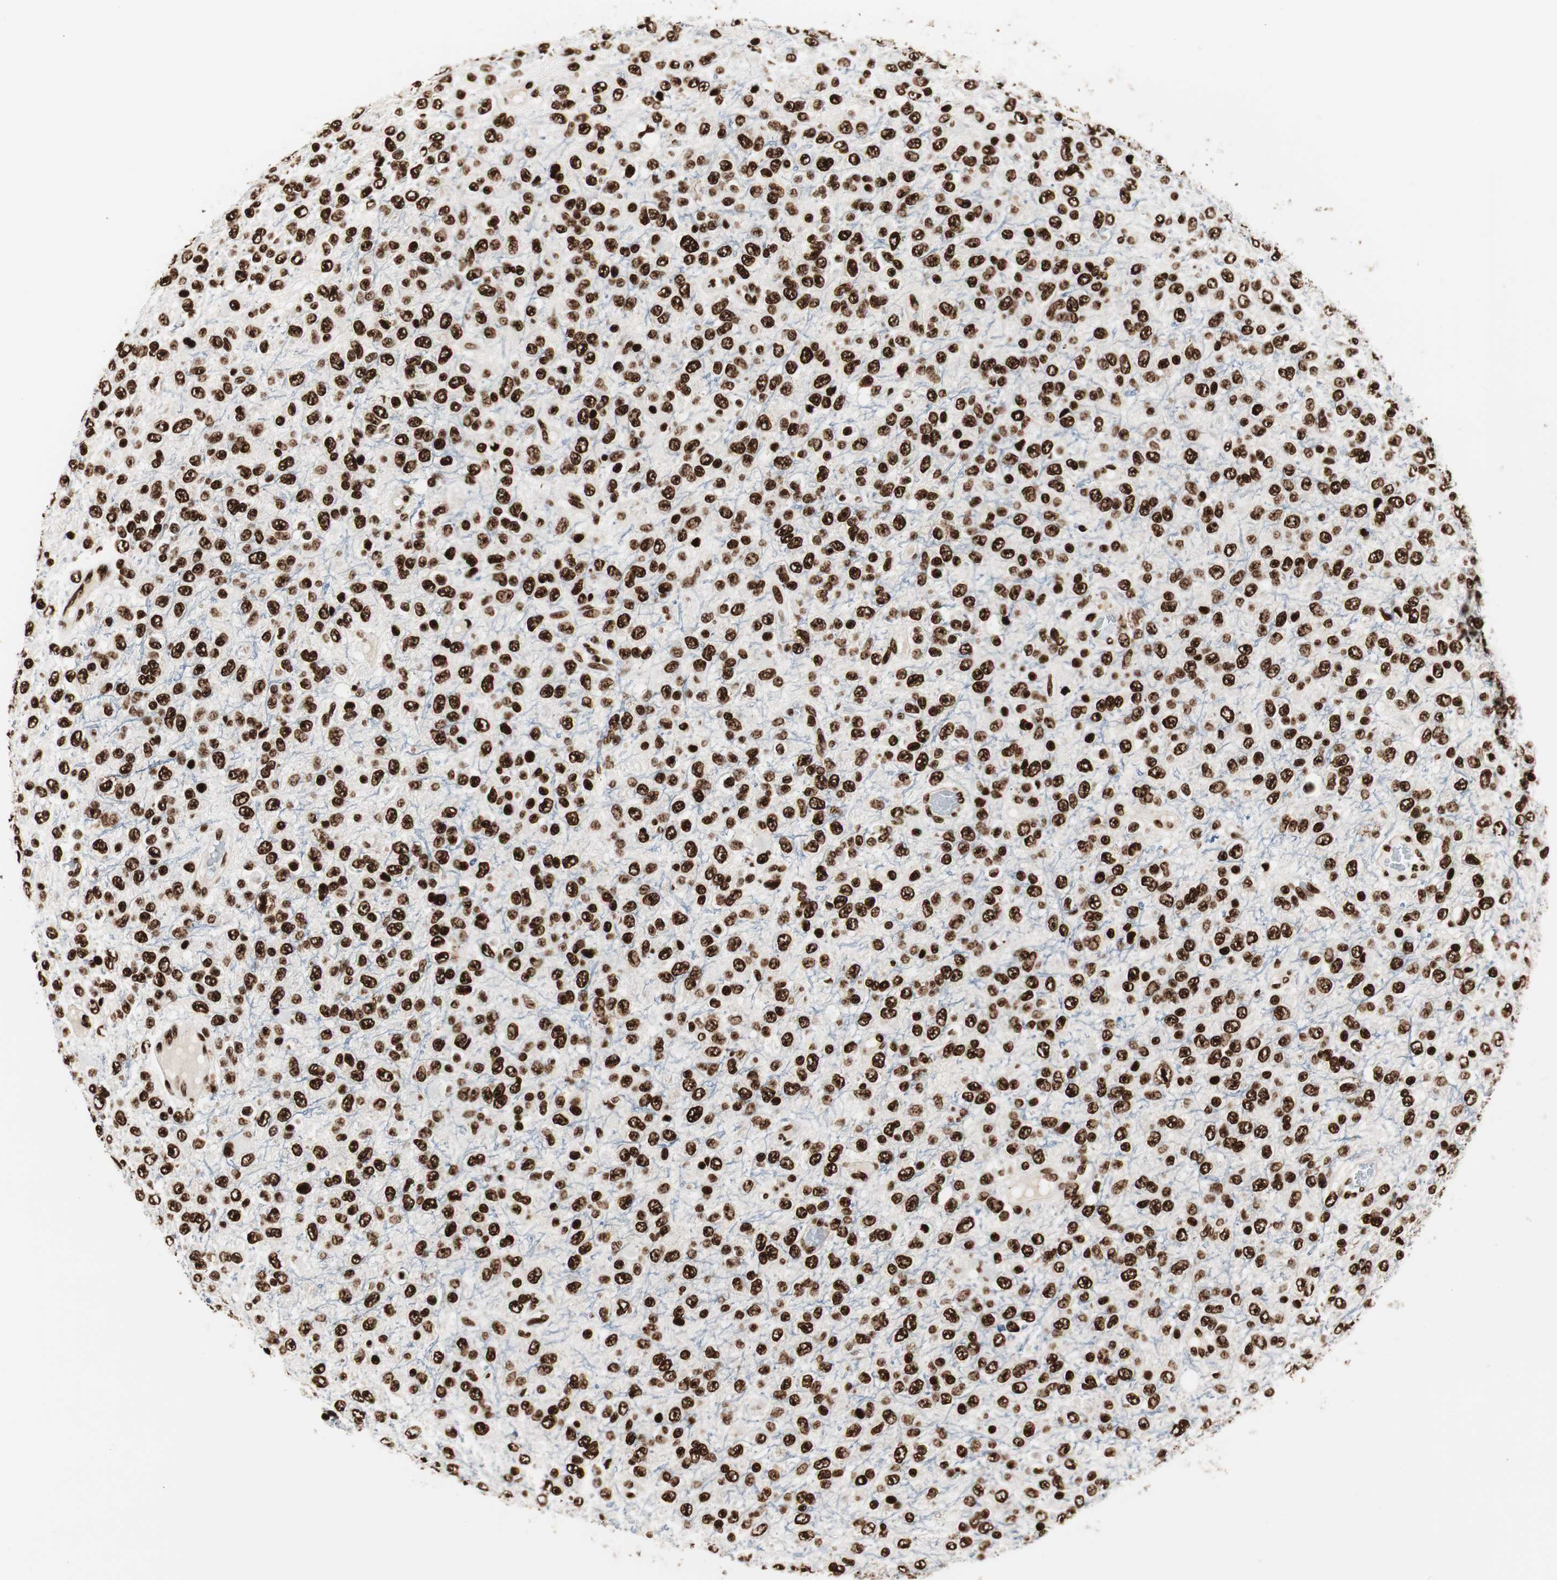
{"staining": {"intensity": "strong", "quantity": ">75%", "location": "nuclear"}, "tissue": "glioma", "cell_type": "Tumor cells", "image_type": "cancer", "snomed": [{"axis": "morphology", "description": "Glioma, malignant, High grade"}, {"axis": "topography", "description": "pancreas cauda"}], "caption": "Strong nuclear positivity is appreciated in about >75% of tumor cells in glioma. (brown staining indicates protein expression, while blue staining denotes nuclei).", "gene": "MTA2", "patient": {"sex": "male", "age": 60}}